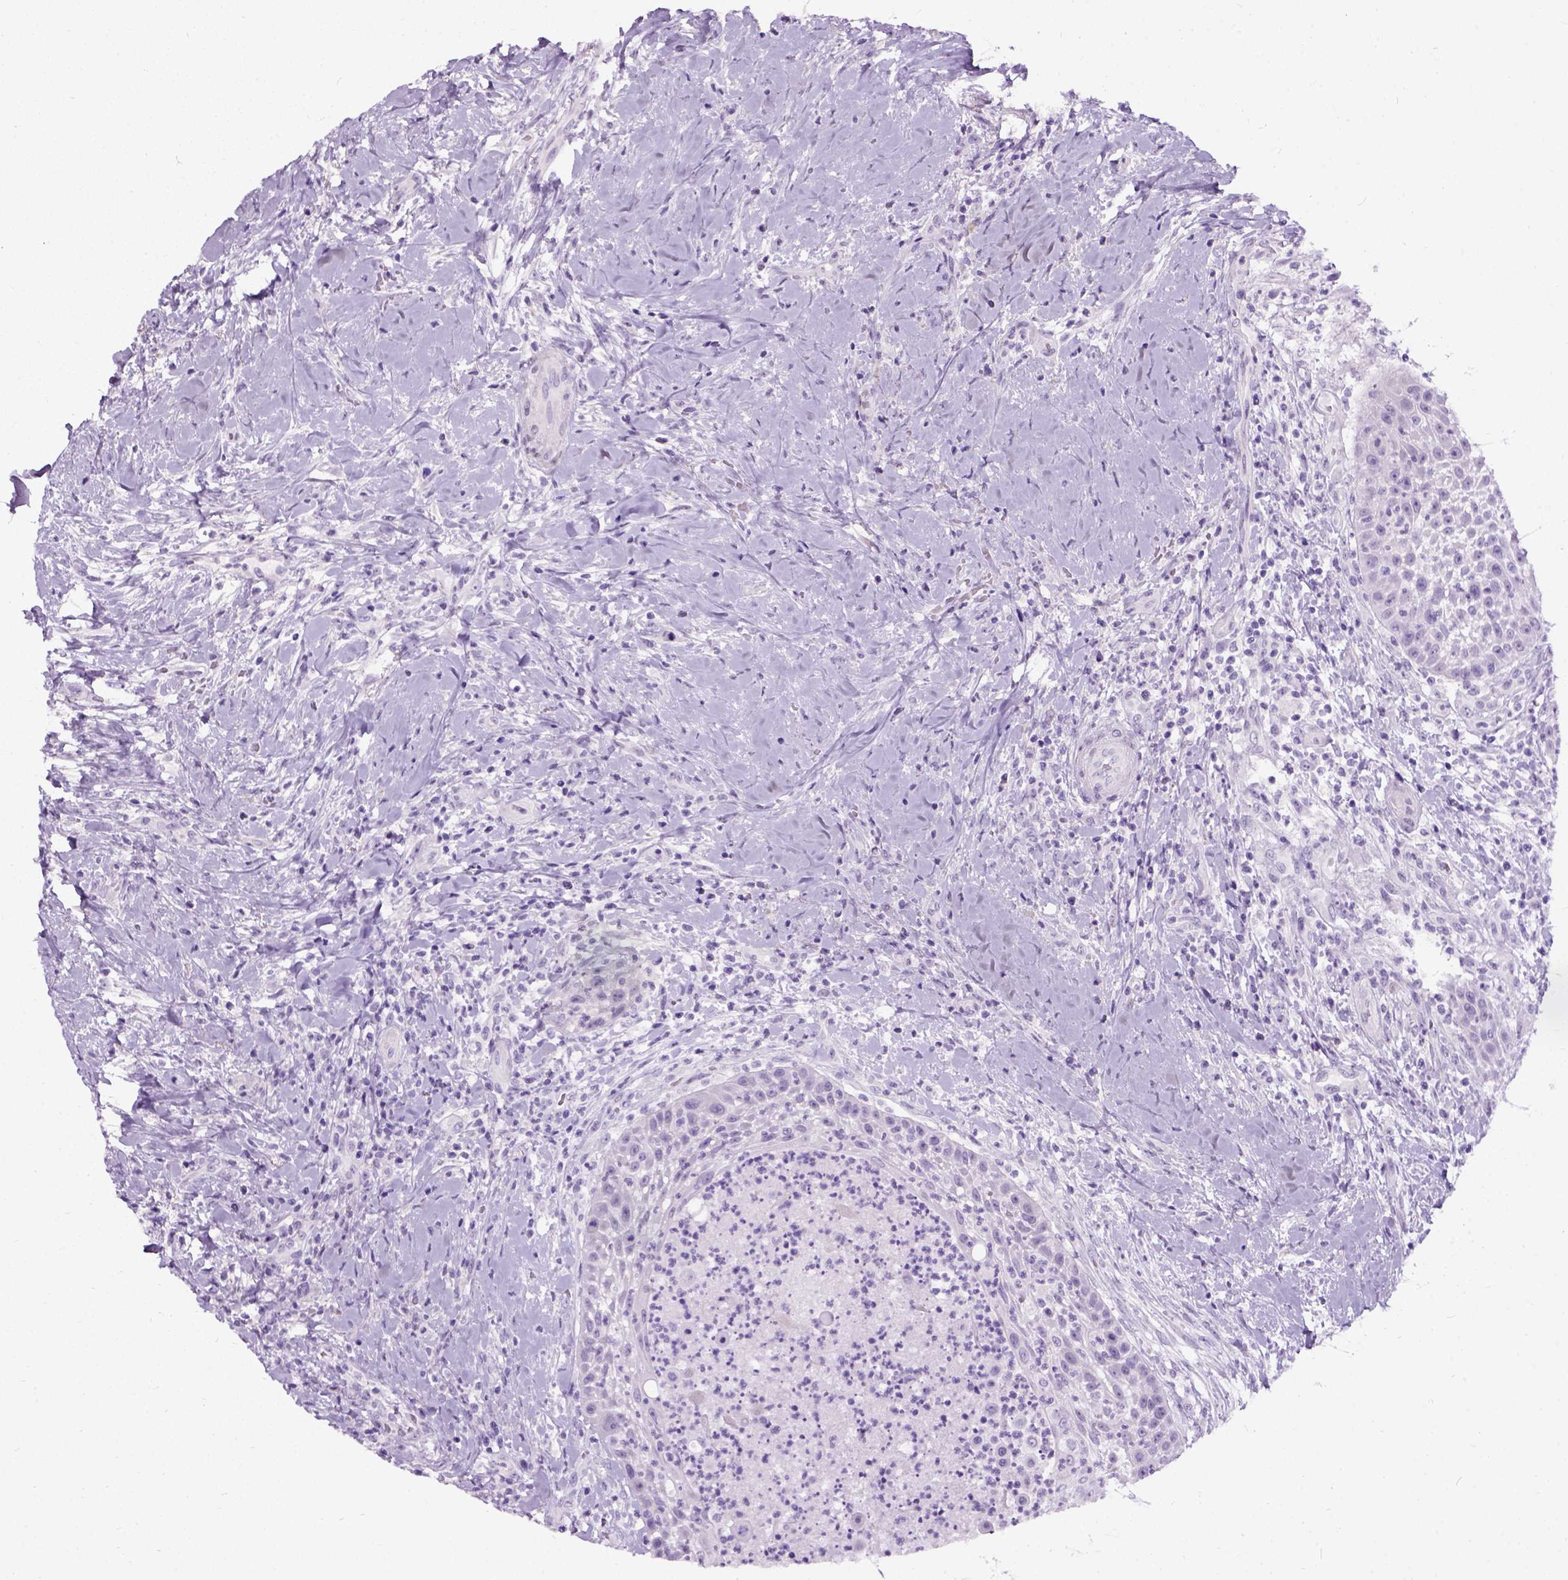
{"staining": {"intensity": "negative", "quantity": "none", "location": "none"}, "tissue": "head and neck cancer", "cell_type": "Tumor cells", "image_type": "cancer", "snomed": [{"axis": "morphology", "description": "Squamous cell carcinoma, NOS"}, {"axis": "topography", "description": "Head-Neck"}], "caption": "Tumor cells show no significant staining in head and neck cancer (squamous cell carcinoma).", "gene": "AXDND1", "patient": {"sex": "male", "age": 69}}